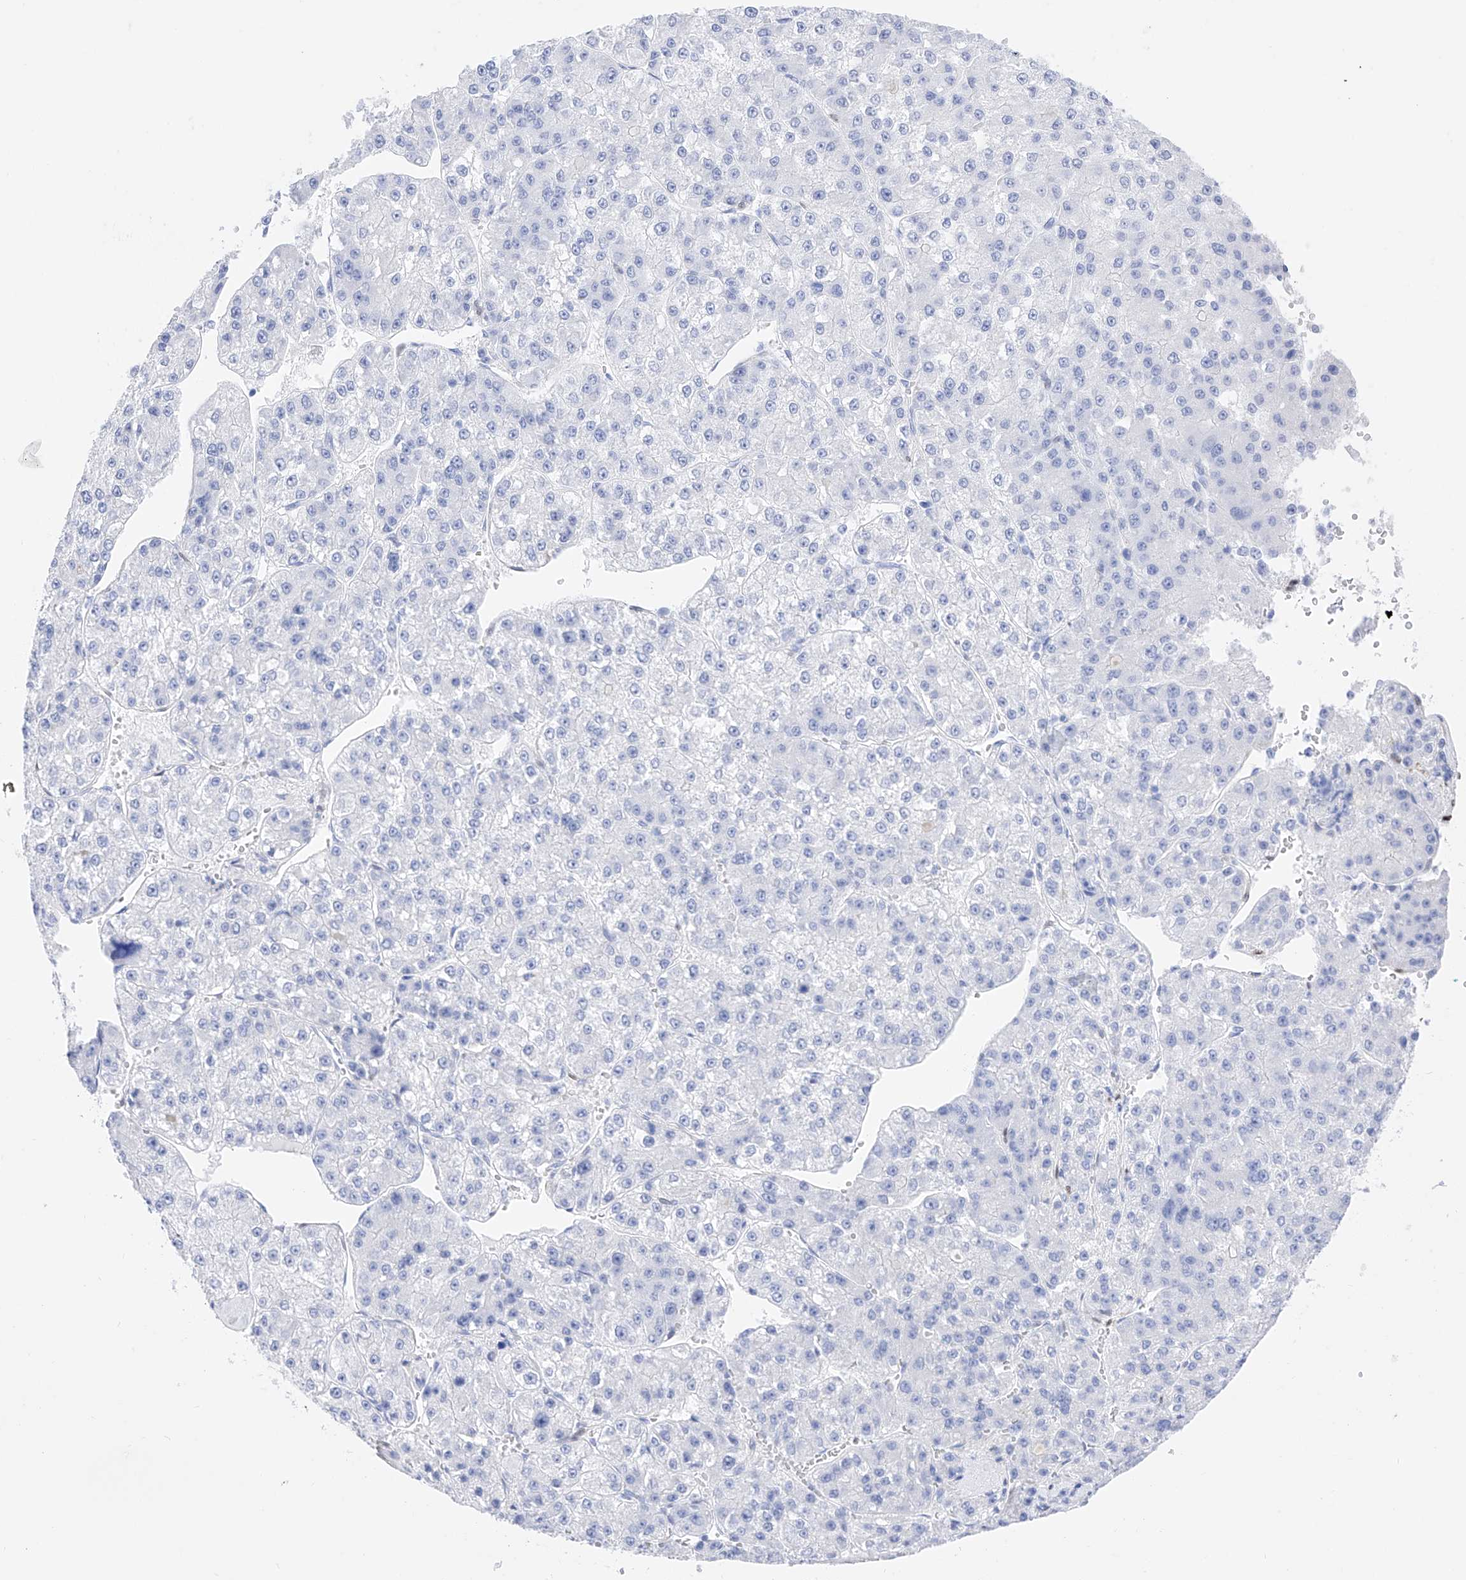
{"staining": {"intensity": "negative", "quantity": "none", "location": "none"}, "tissue": "liver cancer", "cell_type": "Tumor cells", "image_type": "cancer", "snomed": [{"axis": "morphology", "description": "Carcinoma, Hepatocellular, NOS"}, {"axis": "topography", "description": "Liver"}], "caption": "An immunohistochemistry (IHC) histopathology image of liver hepatocellular carcinoma is shown. There is no staining in tumor cells of liver hepatocellular carcinoma. (DAB immunohistochemistry (IHC), high magnification).", "gene": "TRPC7", "patient": {"sex": "female", "age": 73}}